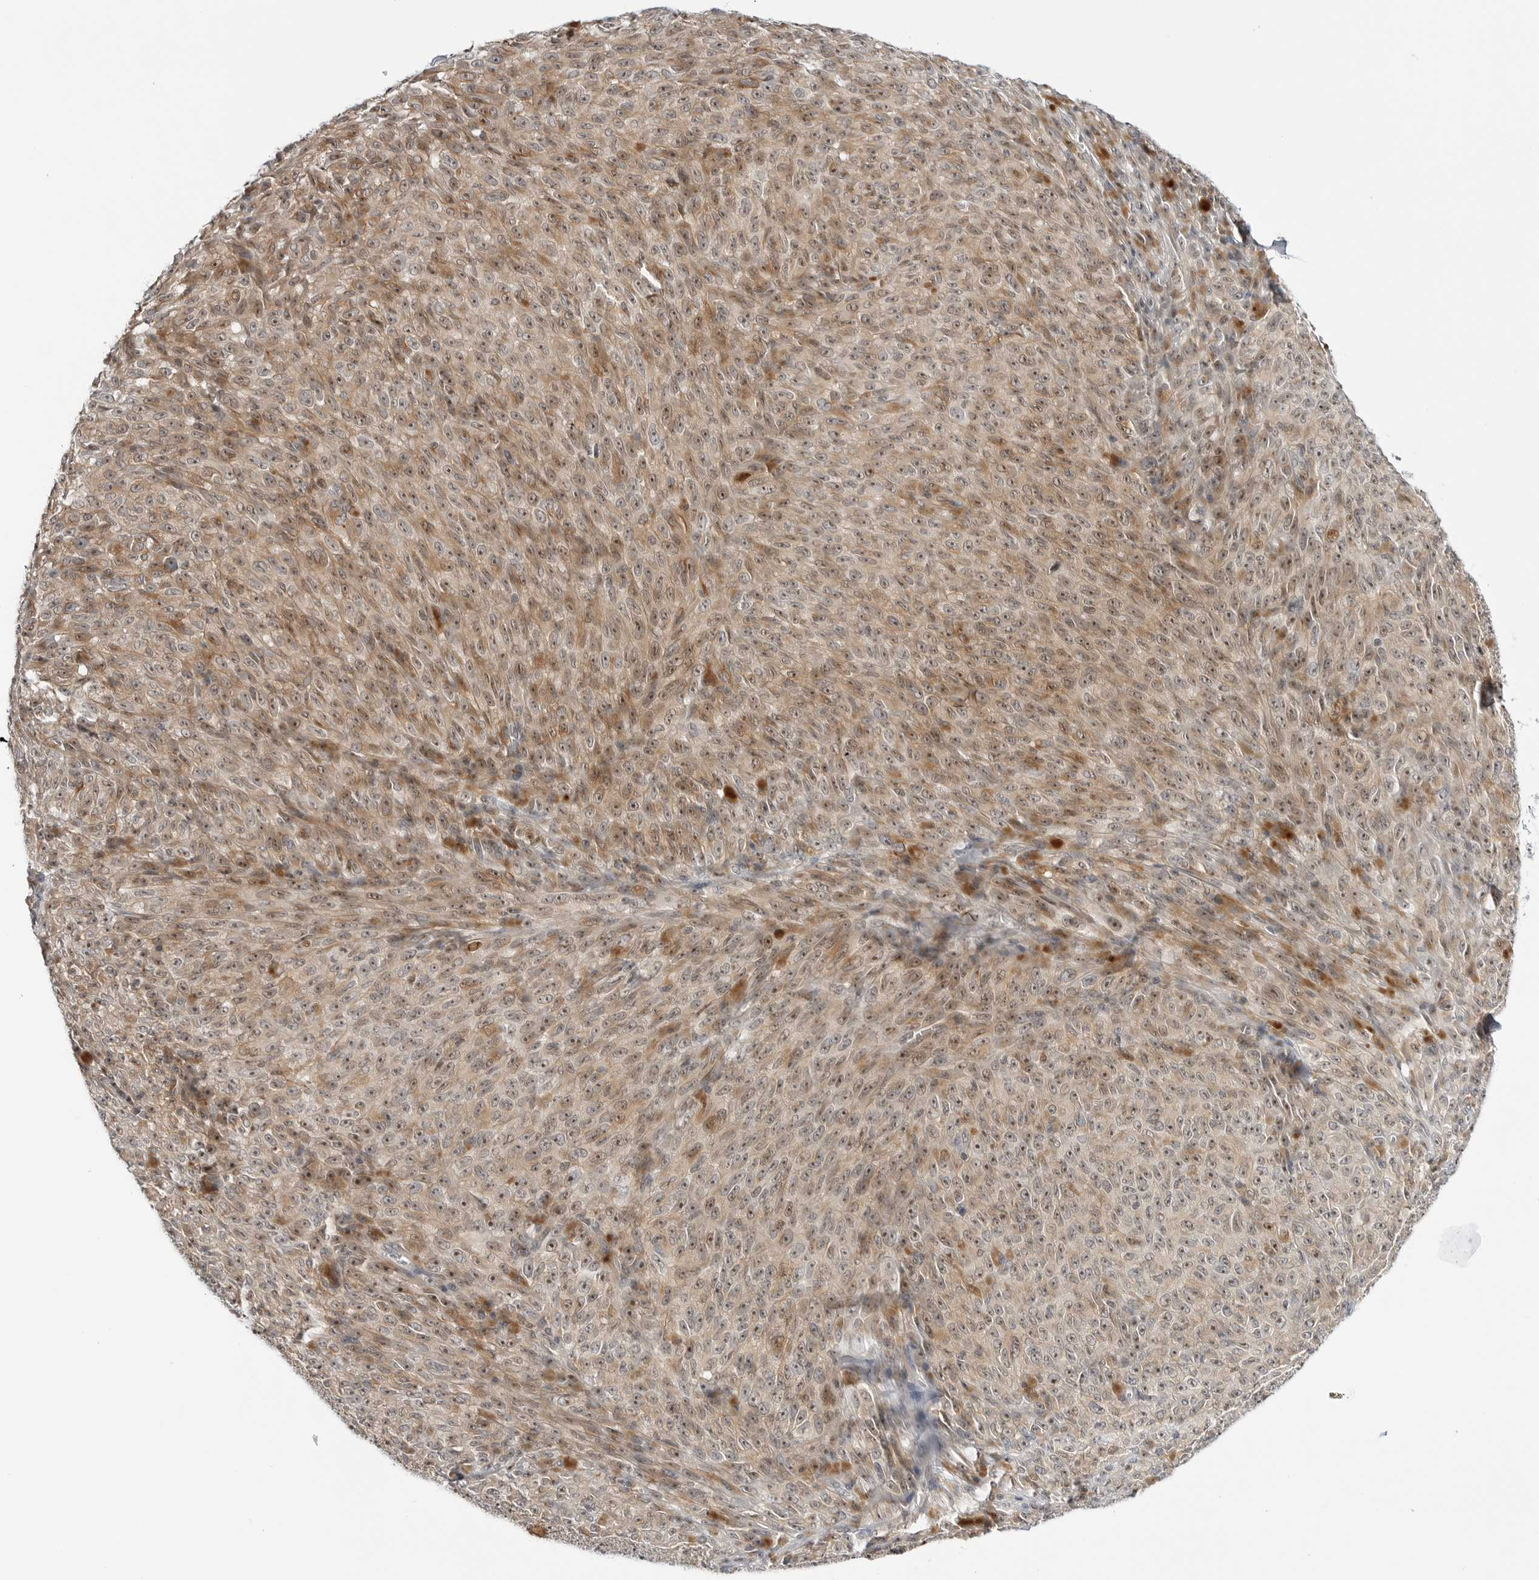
{"staining": {"intensity": "weak", "quantity": ">75%", "location": "cytoplasmic/membranous,nuclear"}, "tissue": "melanoma", "cell_type": "Tumor cells", "image_type": "cancer", "snomed": [{"axis": "morphology", "description": "Malignant melanoma, NOS"}, {"axis": "topography", "description": "Skin"}], "caption": "IHC photomicrograph of malignant melanoma stained for a protein (brown), which shows low levels of weak cytoplasmic/membranous and nuclear staining in about >75% of tumor cells.", "gene": "MAP2K5", "patient": {"sex": "female", "age": 82}}